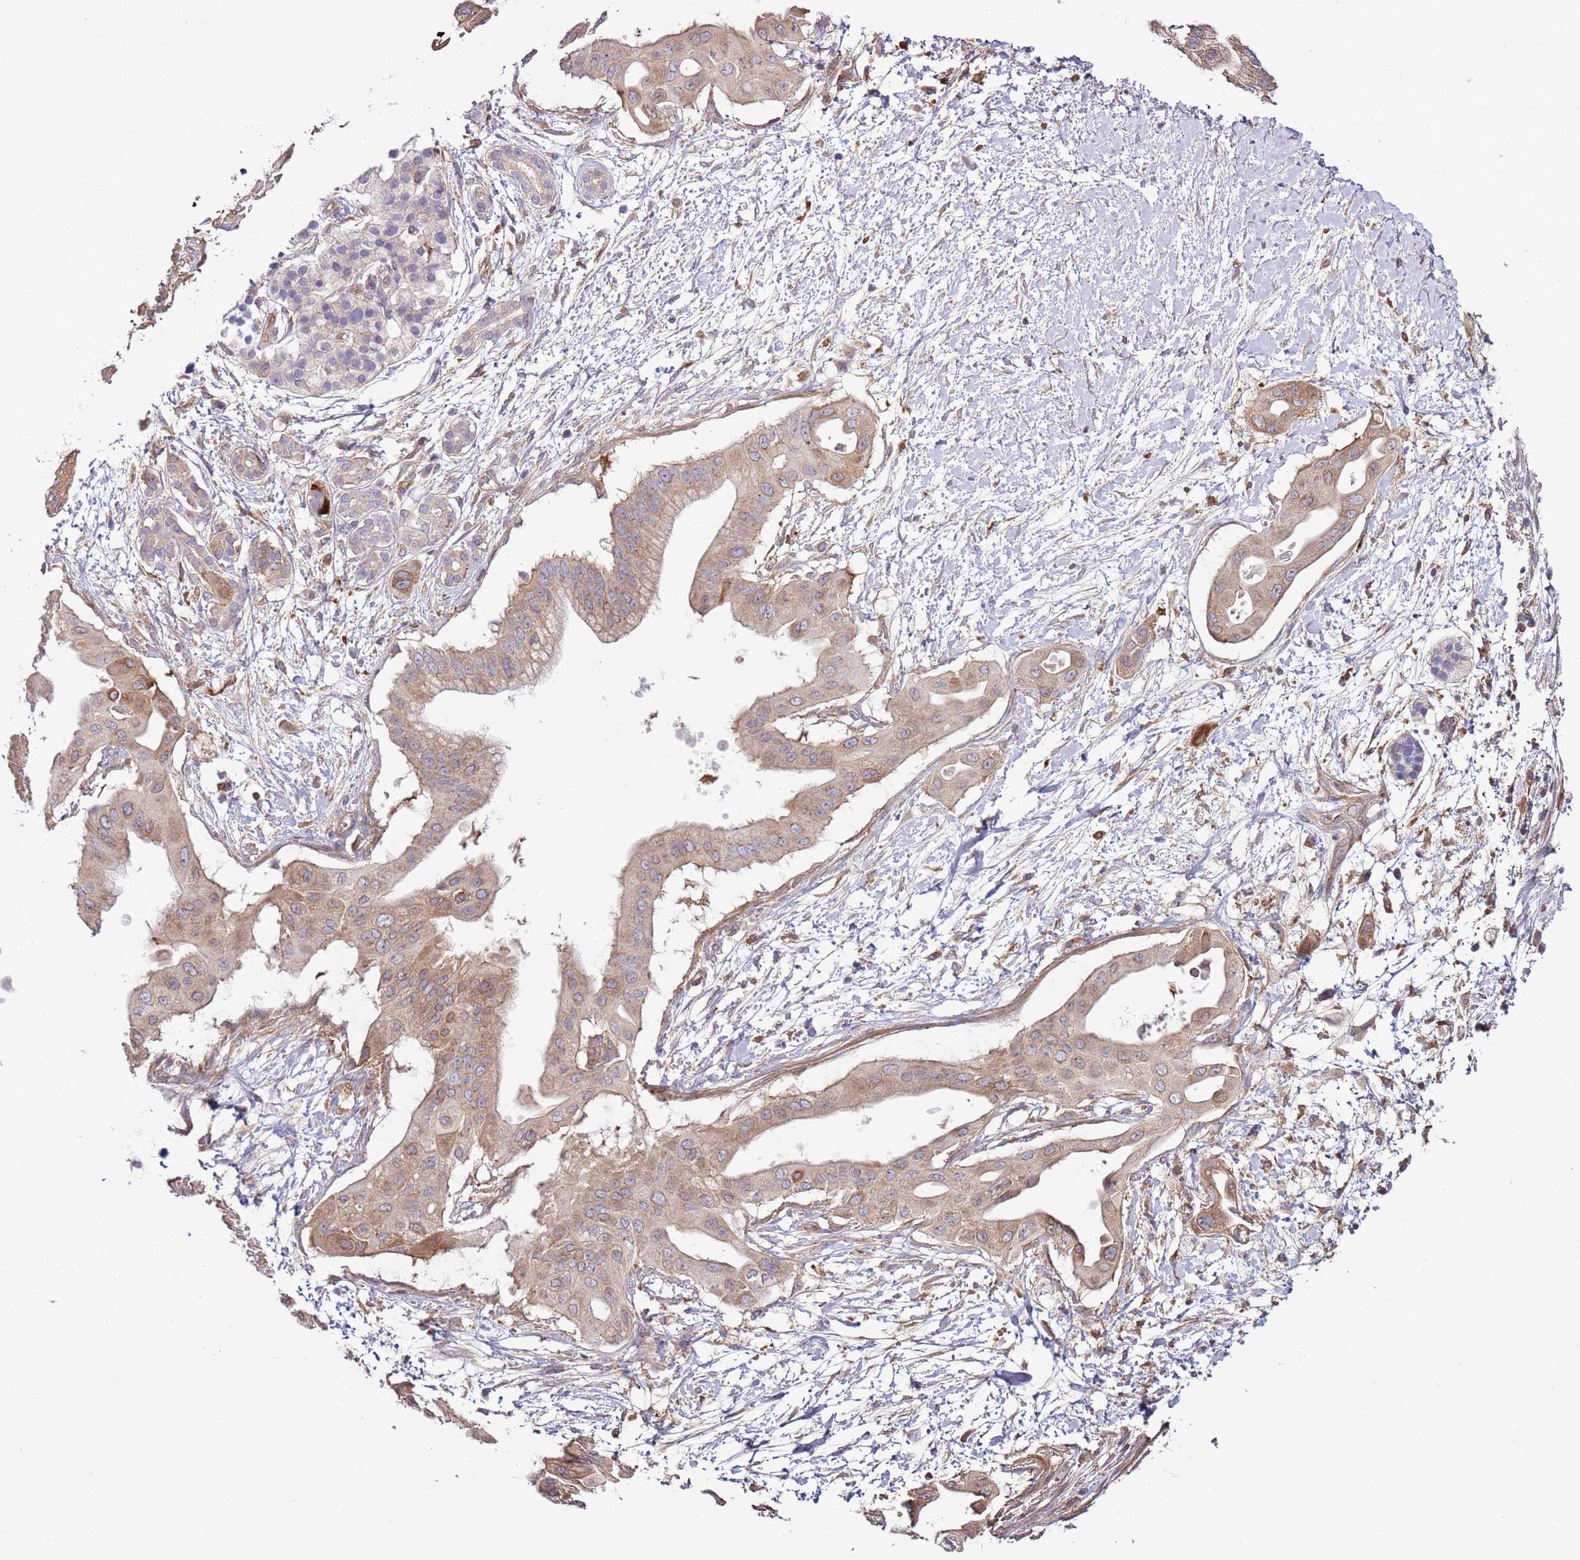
{"staining": {"intensity": "moderate", "quantity": "25%-75%", "location": "cytoplasmic/membranous"}, "tissue": "pancreatic cancer", "cell_type": "Tumor cells", "image_type": "cancer", "snomed": [{"axis": "morphology", "description": "Adenocarcinoma, NOS"}, {"axis": "topography", "description": "Pancreas"}], "caption": "Immunohistochemistry (IHC) of human pancreatic cancer (adenocarcinoma) displays medium levels of moderate cytoplasmic/membranous positivity in about 25%-75% of tumor cells. (DAB (3,3'-diaminobenzidine) = brown stain, brightfield microscopy at high magnification).", "gene": "LPIN2", "patient": {"sex": "male", "age": 68}}